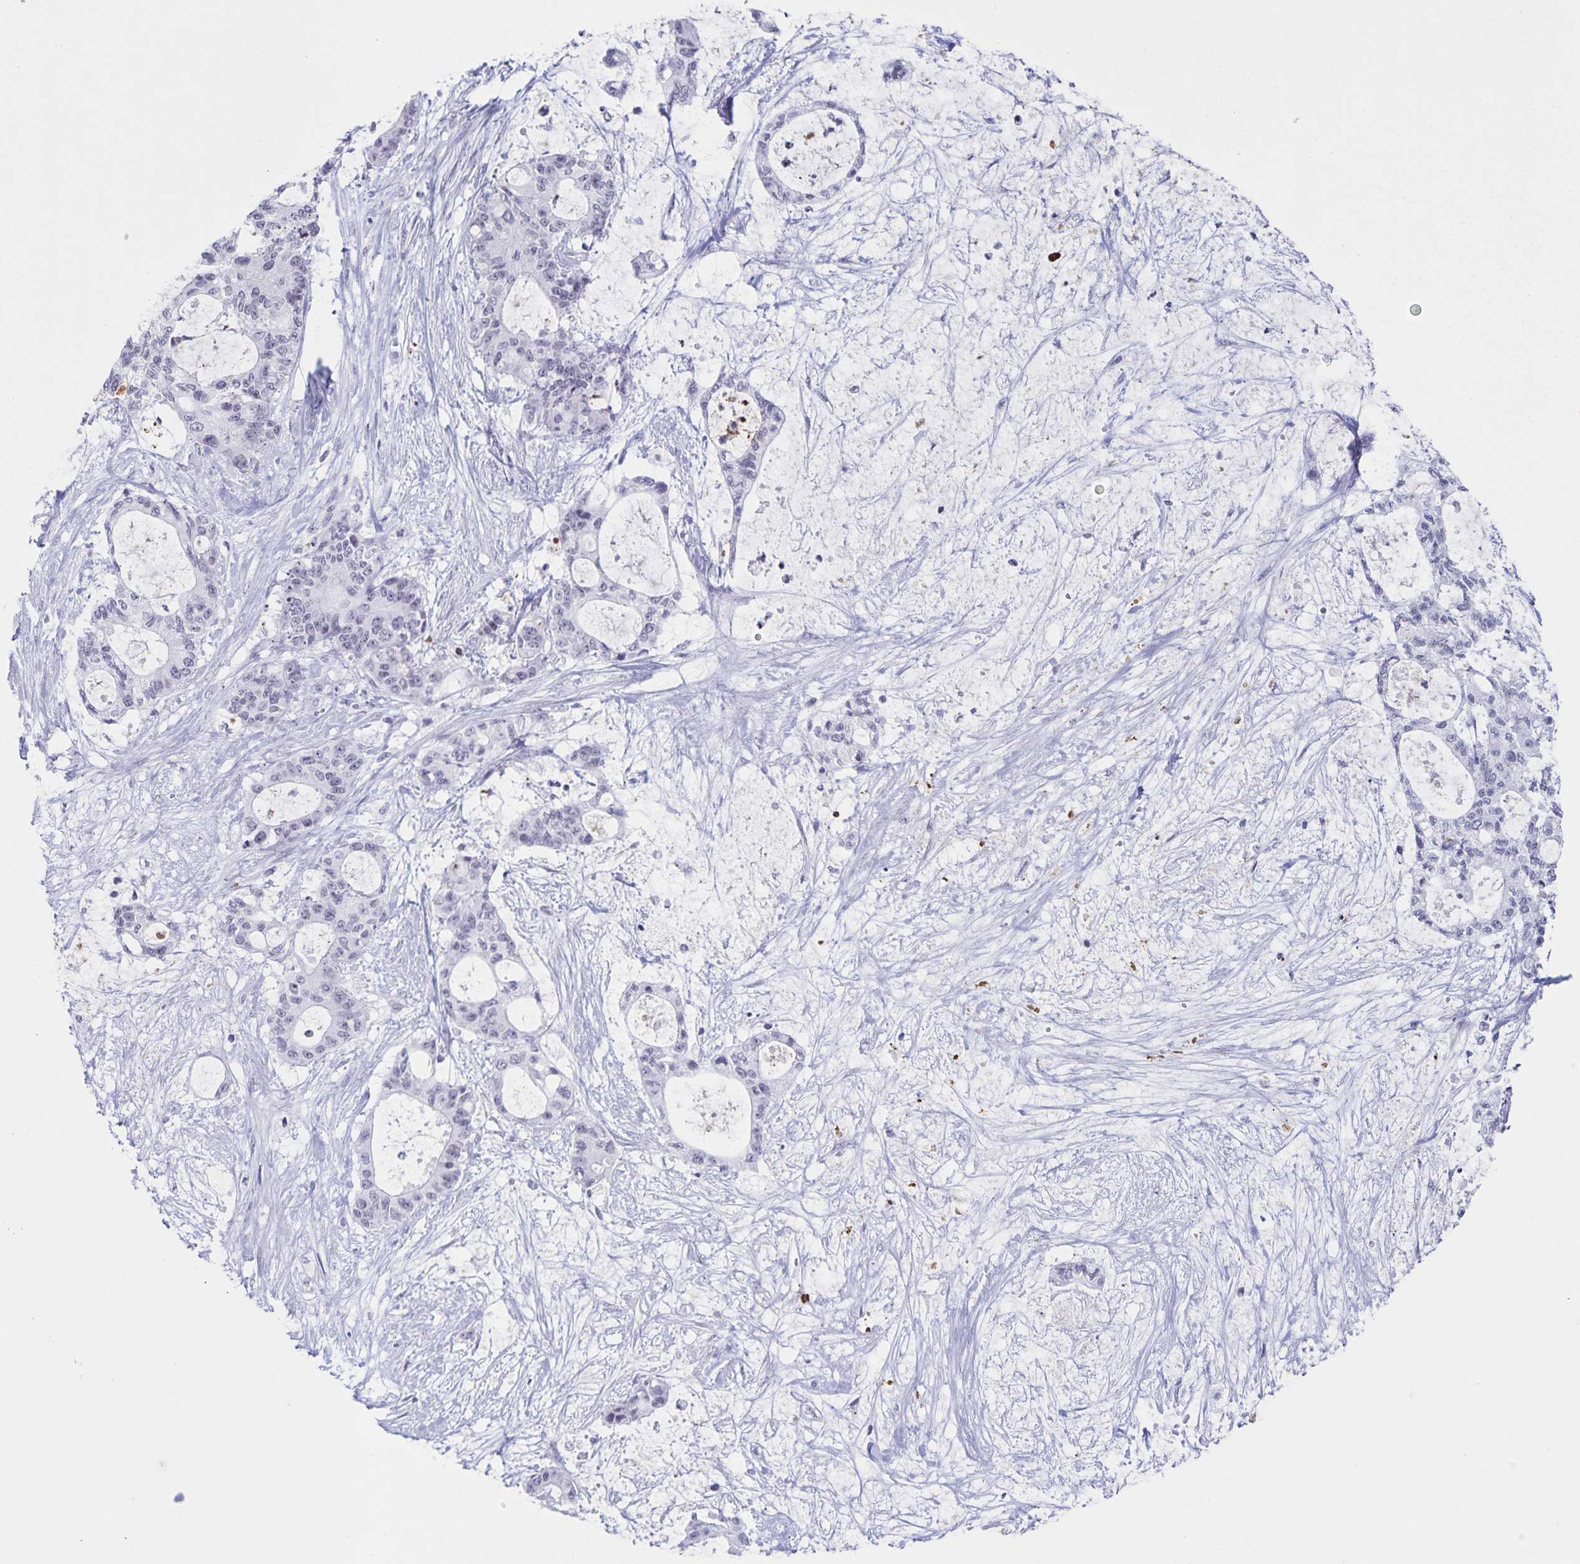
{"staining": {"intensity": "negative", "quantity": "none", "location": "none"}, "tissue": "liver cancer", "cell_type": "Tumor cells", "image_type": "cancer", "snomed": [{"axis": "morphology", "description": "Normal tissue, NOS"}, {"axis": "morphology", "description": "Cholangiocarcinoma"}, {"axis": "topography", "description": "Liver"}, {"axis": "topography", "description": "Peripheral nerve tissue"}], "caption": "An immunohistochemistry micrograph of cholangiocarcinoma (liver) is shown. There is no staining in tumor cells of cholangiocarcinoma (liver).", "gene": "LCE6A", "patient": {"sex": "female", "age": 73}}